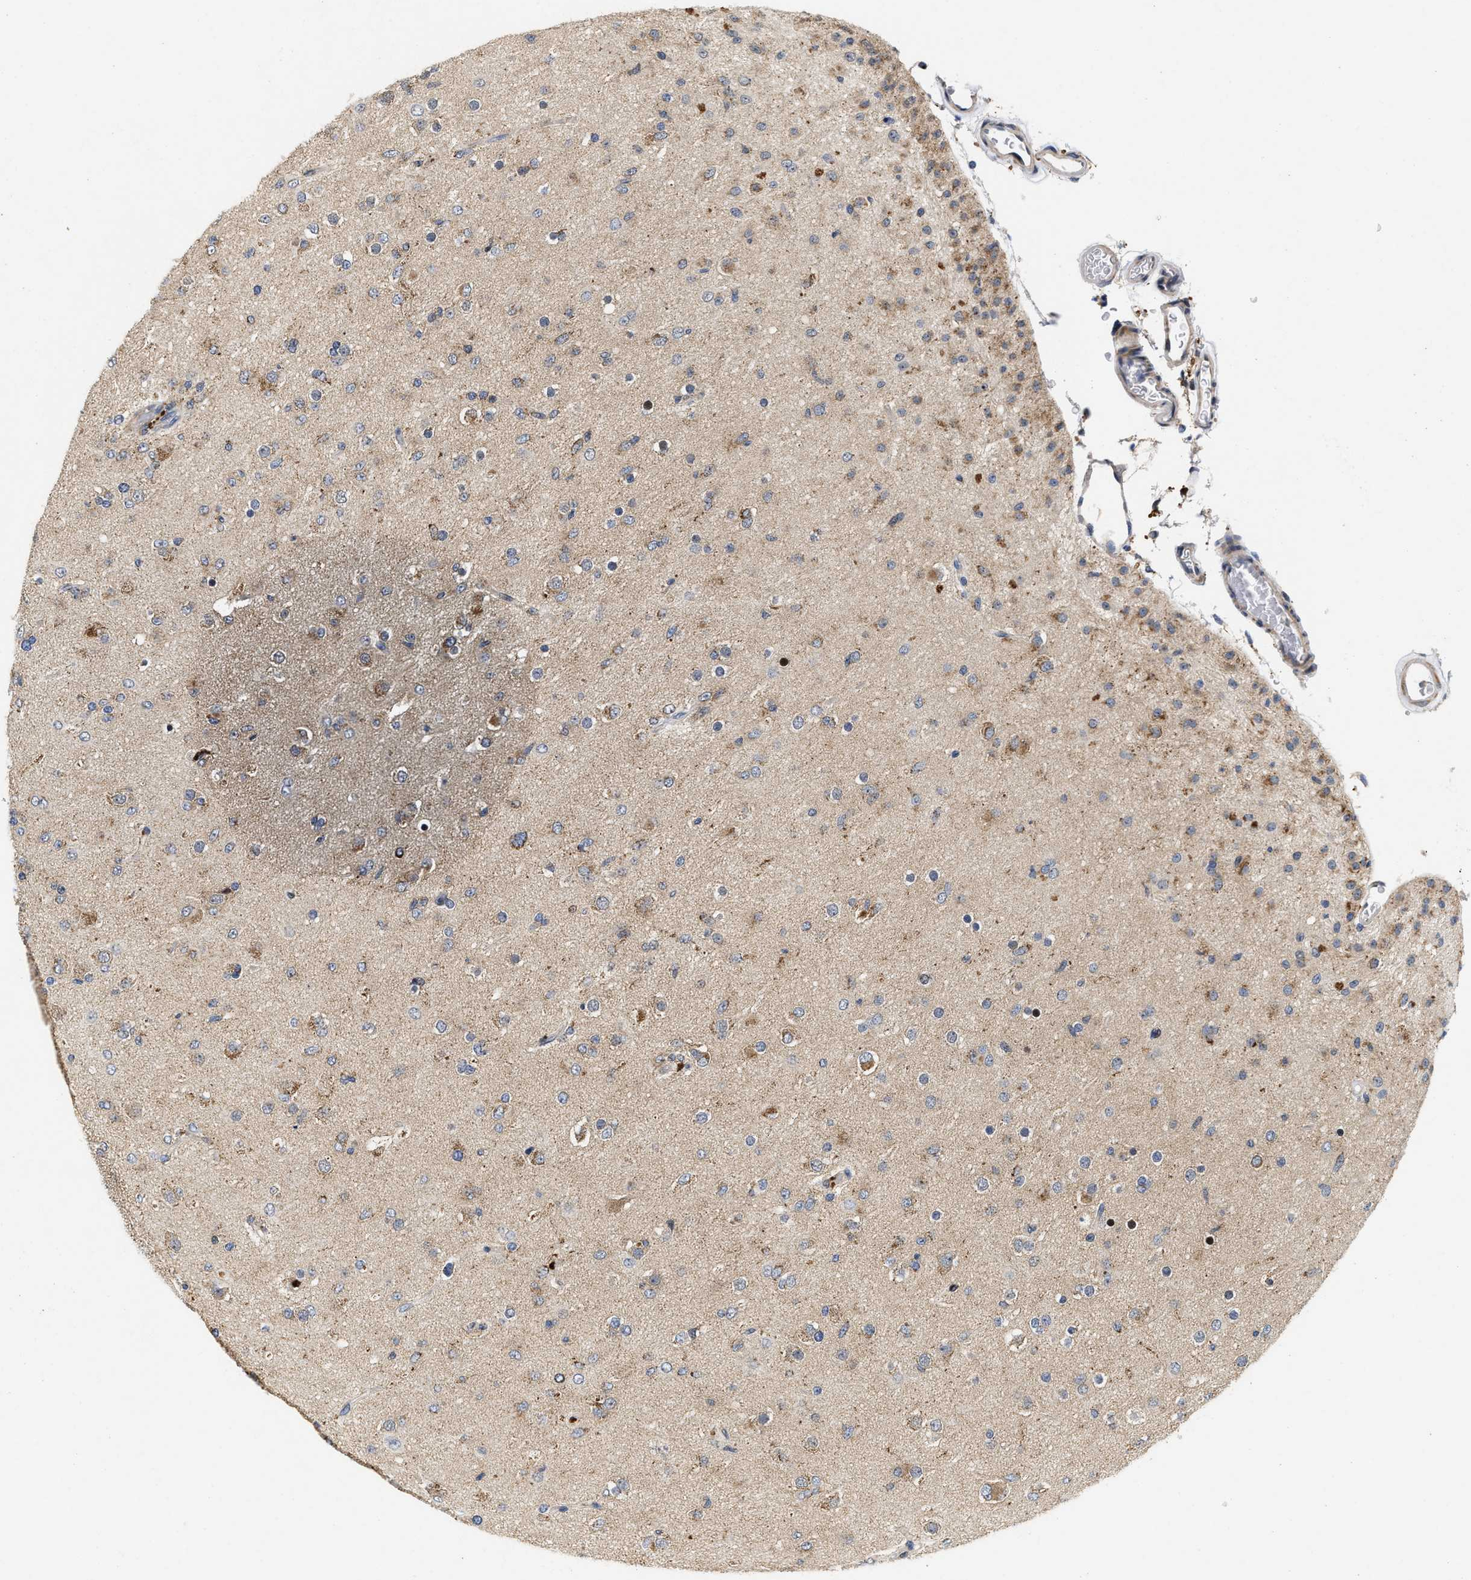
{"staining": {"intensity": "moderate", "quantity": "25%-75%", "location": "cytoplasmic/membranous"}, "tissue": "glioma", "cell_type": "Tumor cells", "image_type": "cancer", "snomed": [{"axis": "morphology", "description": "Glioma, malignant, Low grade"}, {"axis": "topography", "description": "Brain"}], "caption": "The photomicrograph displays staining of low-grade glioma (malignant), revealing moderate cytoplasmic/membranous protein expression (brown color) within tumor cells.", "gene": "SCYL2", "patient": {"sex": "male", "age": 65}}